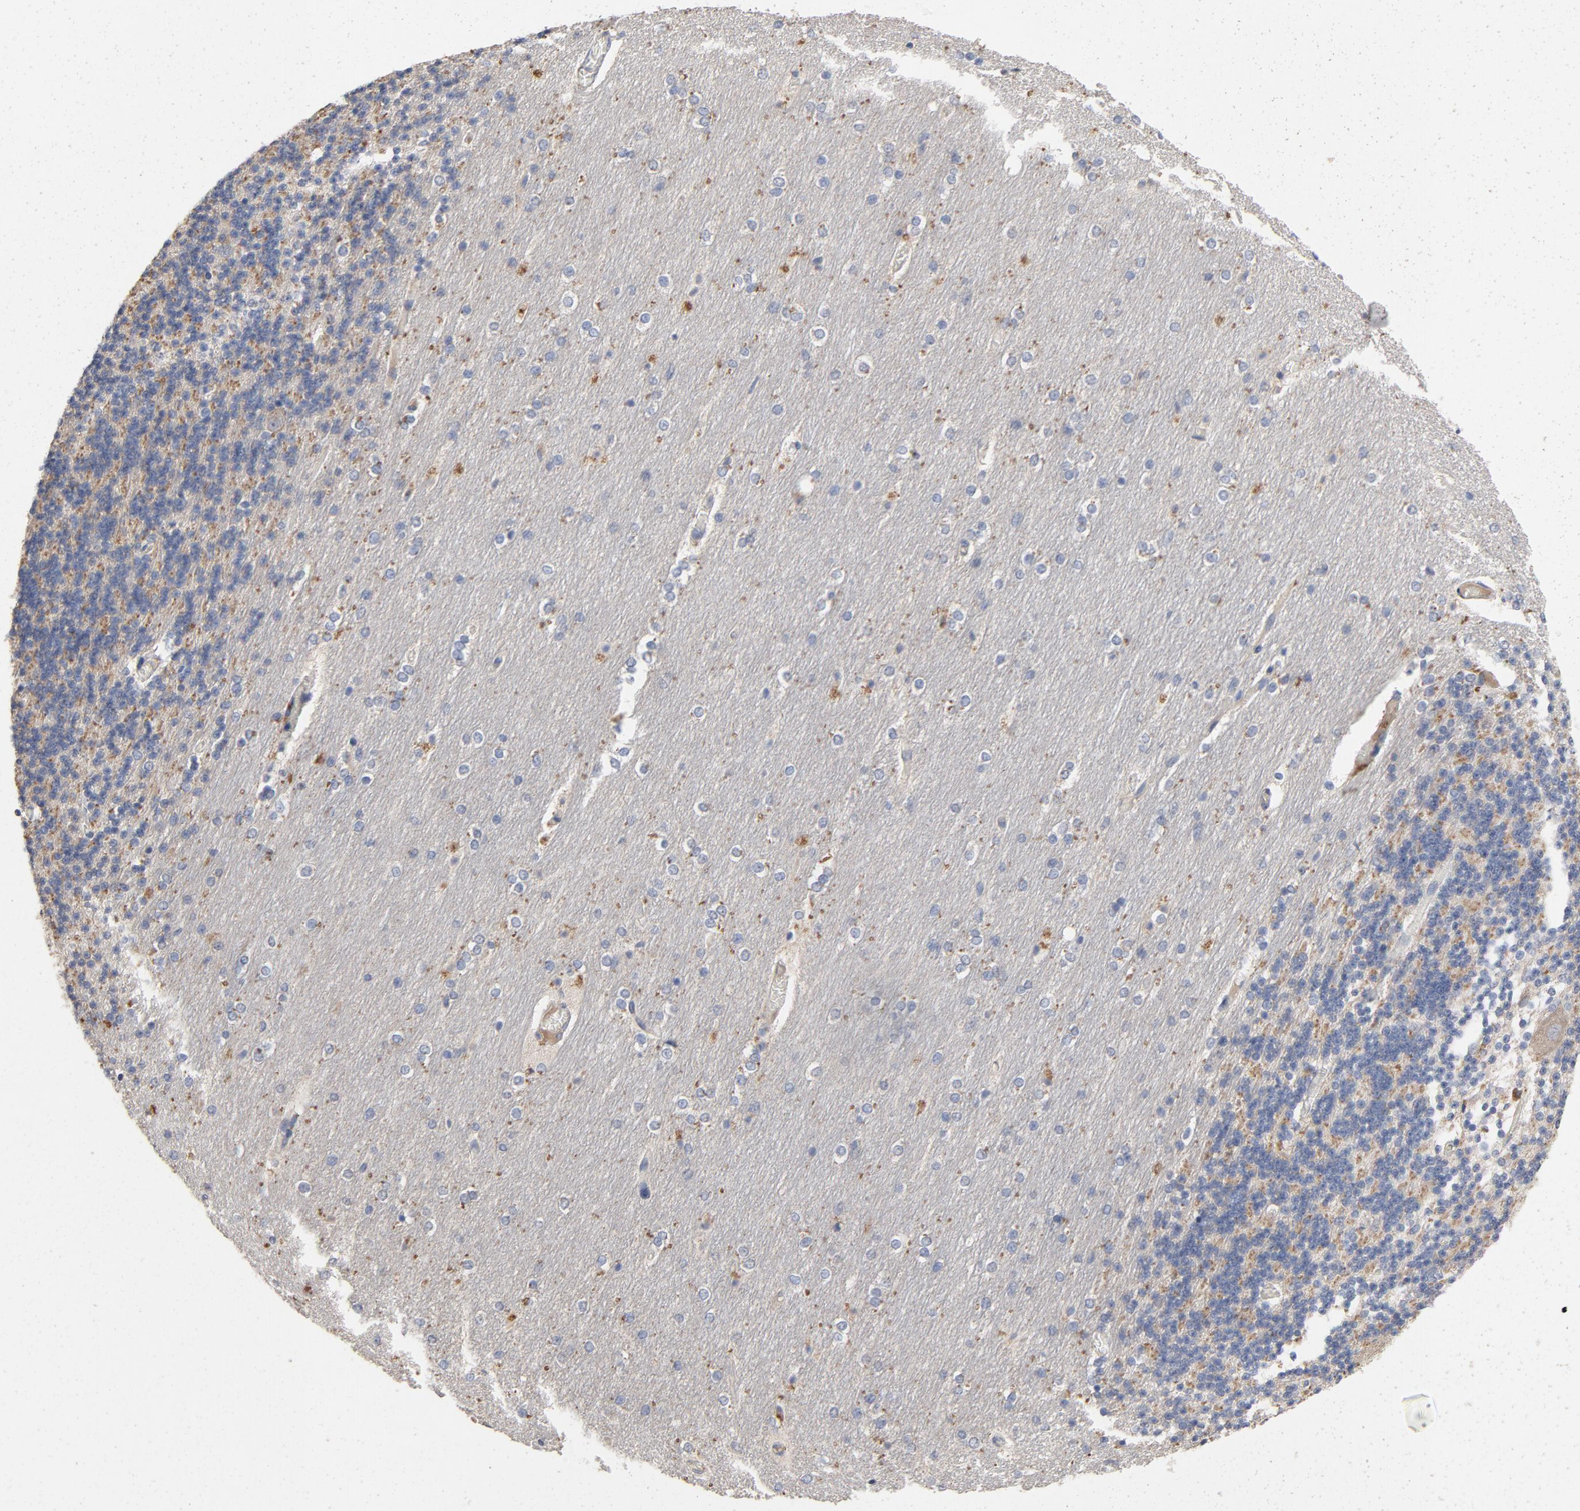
{"staining": {"intensity": "weak", "quantity": ">75%", "location": "cytoplasmic/membranous"}, "tissue": "cerebellum", "cell_type": "Cells in granular layer", "image_type": "normal", "snomed": [{"axis": "morphology", "description": "Normal tissue, NOS"}, {"axis": "topography", "description": "Cerebellum"}], "caption": "Protein staining exhibits weak cytoplasmic/membranous positivity in about >75% of cells in granular layer in normal cerebellum. (DAB (3,3'-diaminobenzidine) IHC with brightfield microscopy, high magnification).", "gene": "CCDC134", "patient": {"sex": "female", "age": 54}}